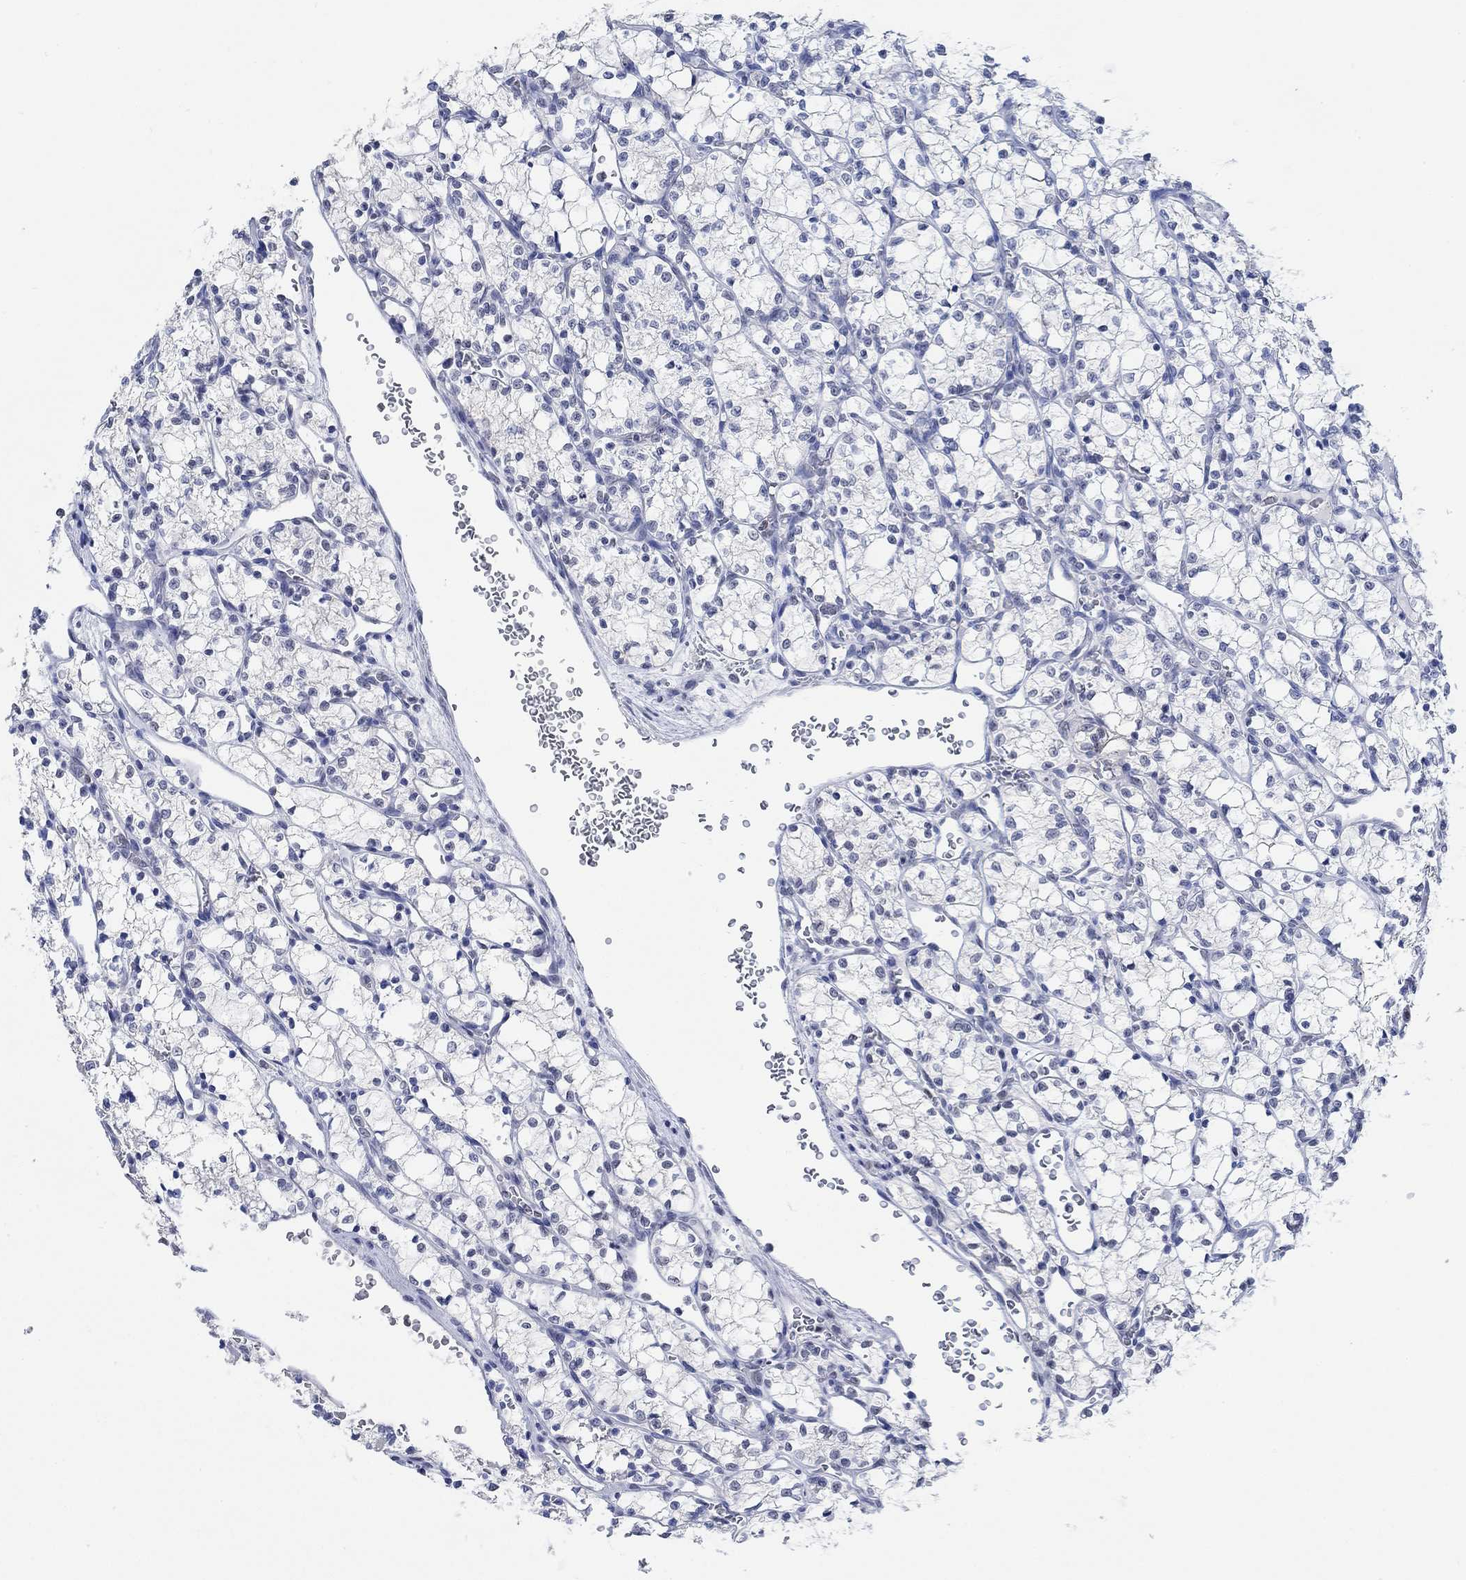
{"staining": {"intensity": "negative", "quantity": "none", "location": "none"}, "tissue": "renal cancer", "cell_type": "Tumor cells", "image_type": "cancer", "snomed": [{"axis": "morphology", "description": "Adenocarcinoma, NOS"}, {"axis": "topography", "description": "Kidney"}], "caption": "Immunohistochemistry of adenocarcinoma (renal) reveals no staining in tumor cells. The staining was performed using DAB (3,3'-diaminobenzidine) to visualize the protein expression in brown, while the nuclei were stained in blue with hematoxylin (Magnification: 20x).", "gene": "PPP1R17", "patient": {"sex": "female", "age": 69}}